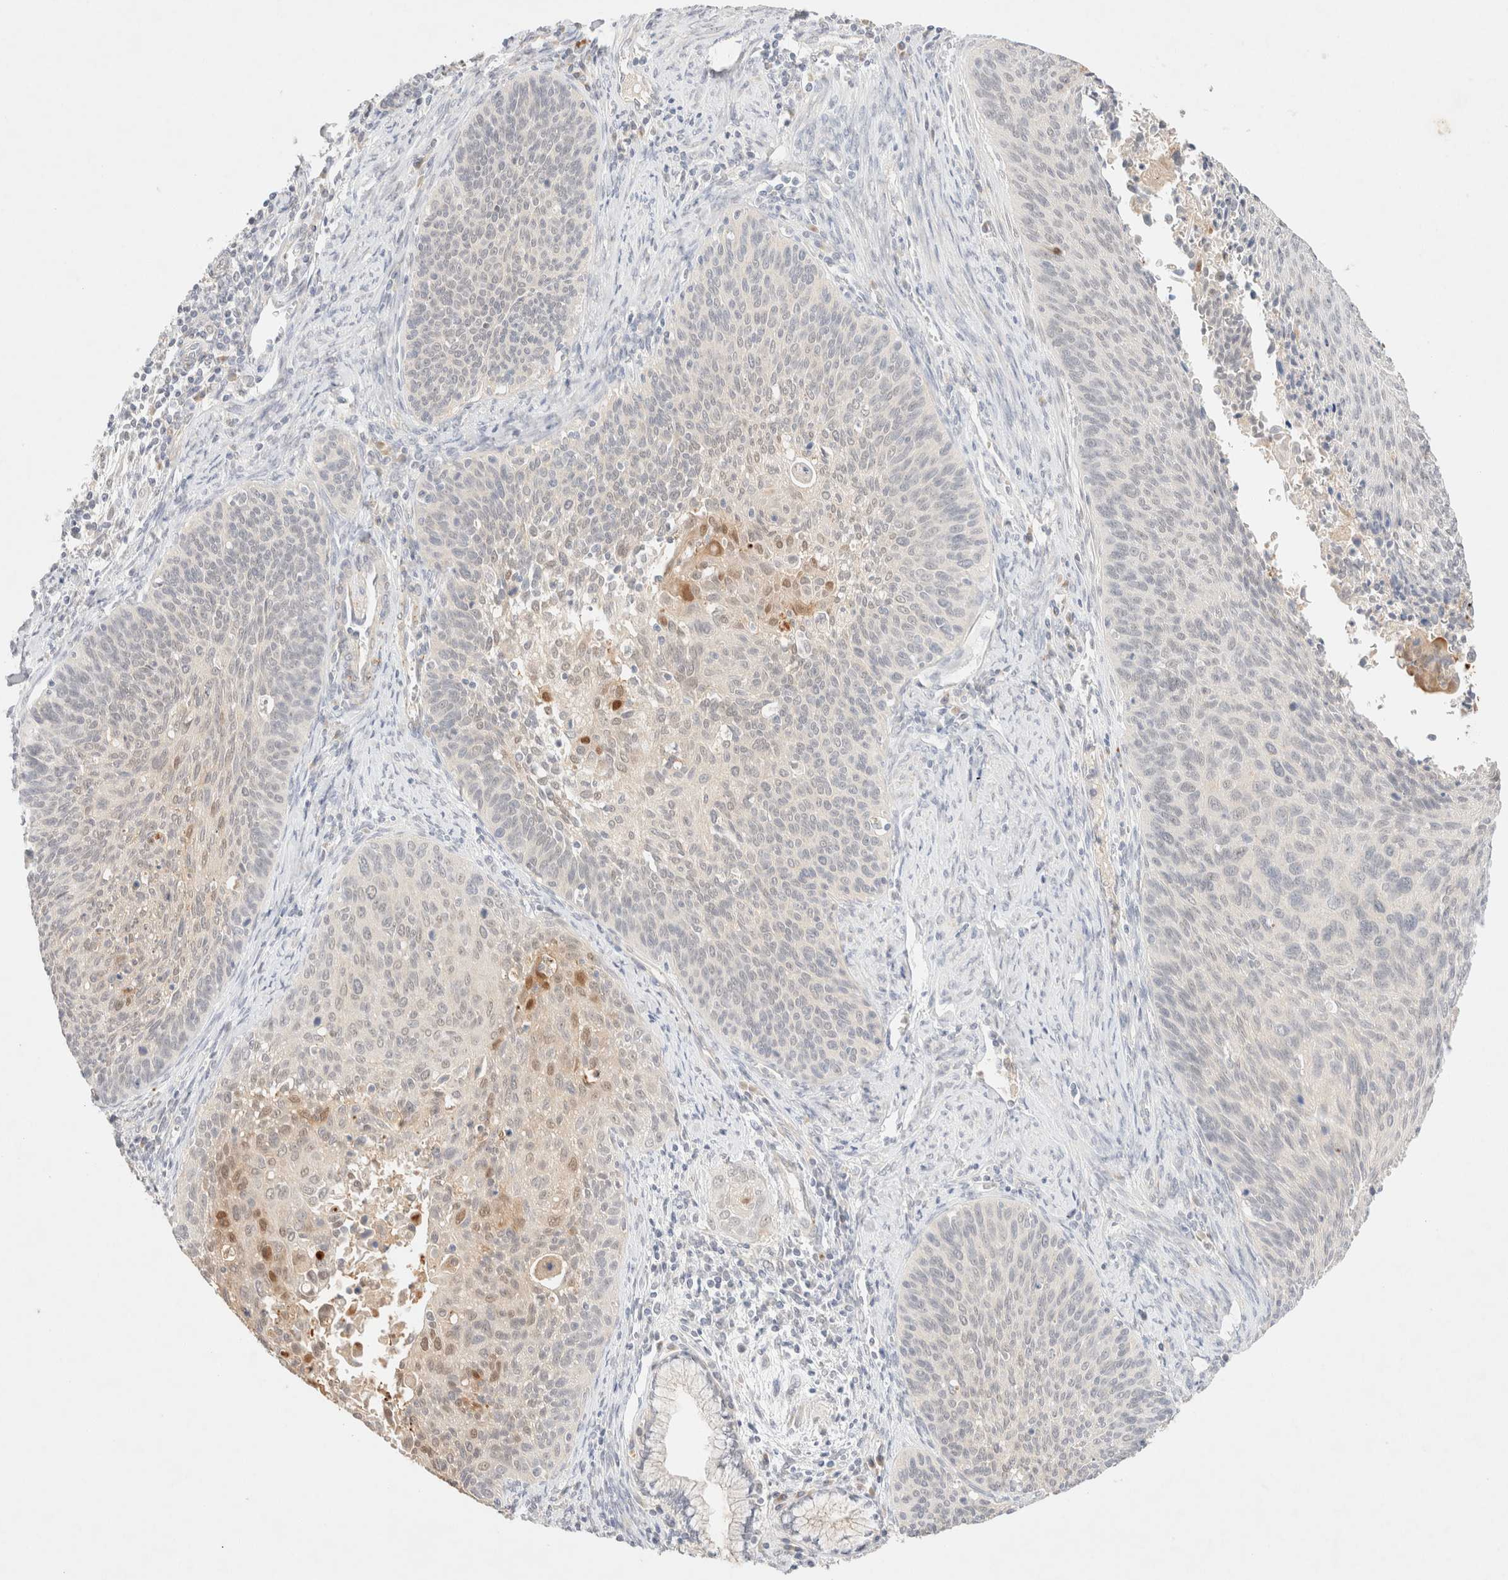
{"staining": {"intensity": "weak", "quantity": "25%-75%", "location": "cytoplasmic/membranous,nuclear"}, "tissue": "cervical cancer", "cell_type": "Tumor cells", "image_type": "cancer", "snomed": [{"axis": "morphology", "description": "Squamous cell carcinoma, NOS"}, {"axis": "topography", "description": "Cervix"}], "caption": "This is an image of immunohistochemistry (IHC) staining of cervical squamous cell carcinoma, which shows weak positivity in the cytoplasmic/membranous and nuclear of tumor cells.", "gene": "SNTB1", "patient": {"sex": "female", "age": 55}}